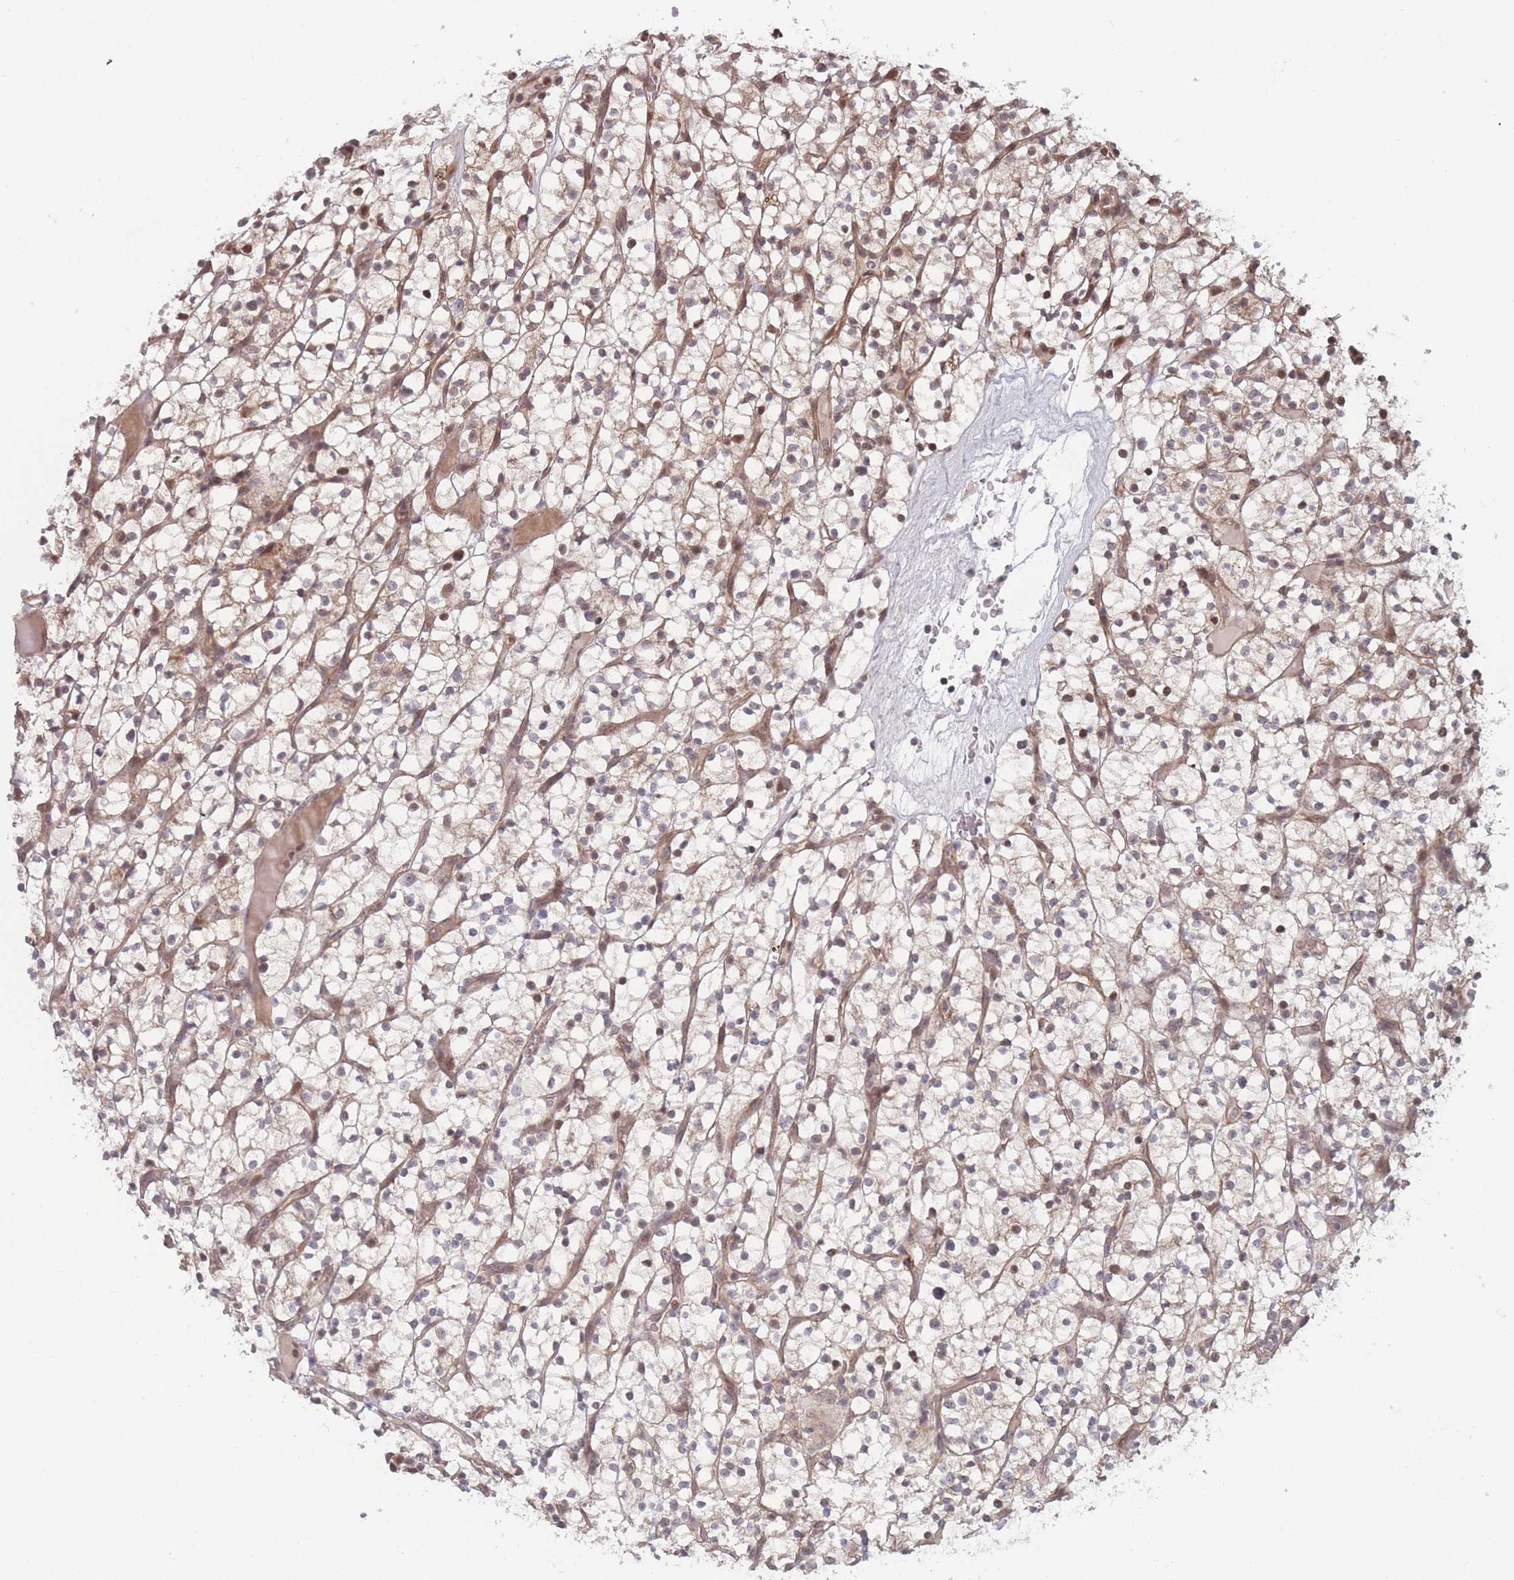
{"staining": {"intensity": "weak", "quantity": "25%-75%", "location": "cytoplasmic/membranous,nuclear"}, "tissue": "renal cancer", "cell_type": "Tumor cells", "image_type": "cancer", "snomed": [{"axis": "morphology", "description": "Adenocarcinoma, NOS"}, {"axis": "topography", "description": "Kidney"}], "caption": "Protein analysis of renal cancer (adenocarcinoma) tissue exhibits weak cytoplasmic/membranous and nuclear positivity in approximately 25%-75% of tumor cells. The staining is performed using DAB (3,3'-diaminobenzidine) brown chromogen to label protein expression. The nuclei are counter-stained blue using hematoxylin.", "gene": "RPS18", "patient": {"sex": "female", "age": 64}}